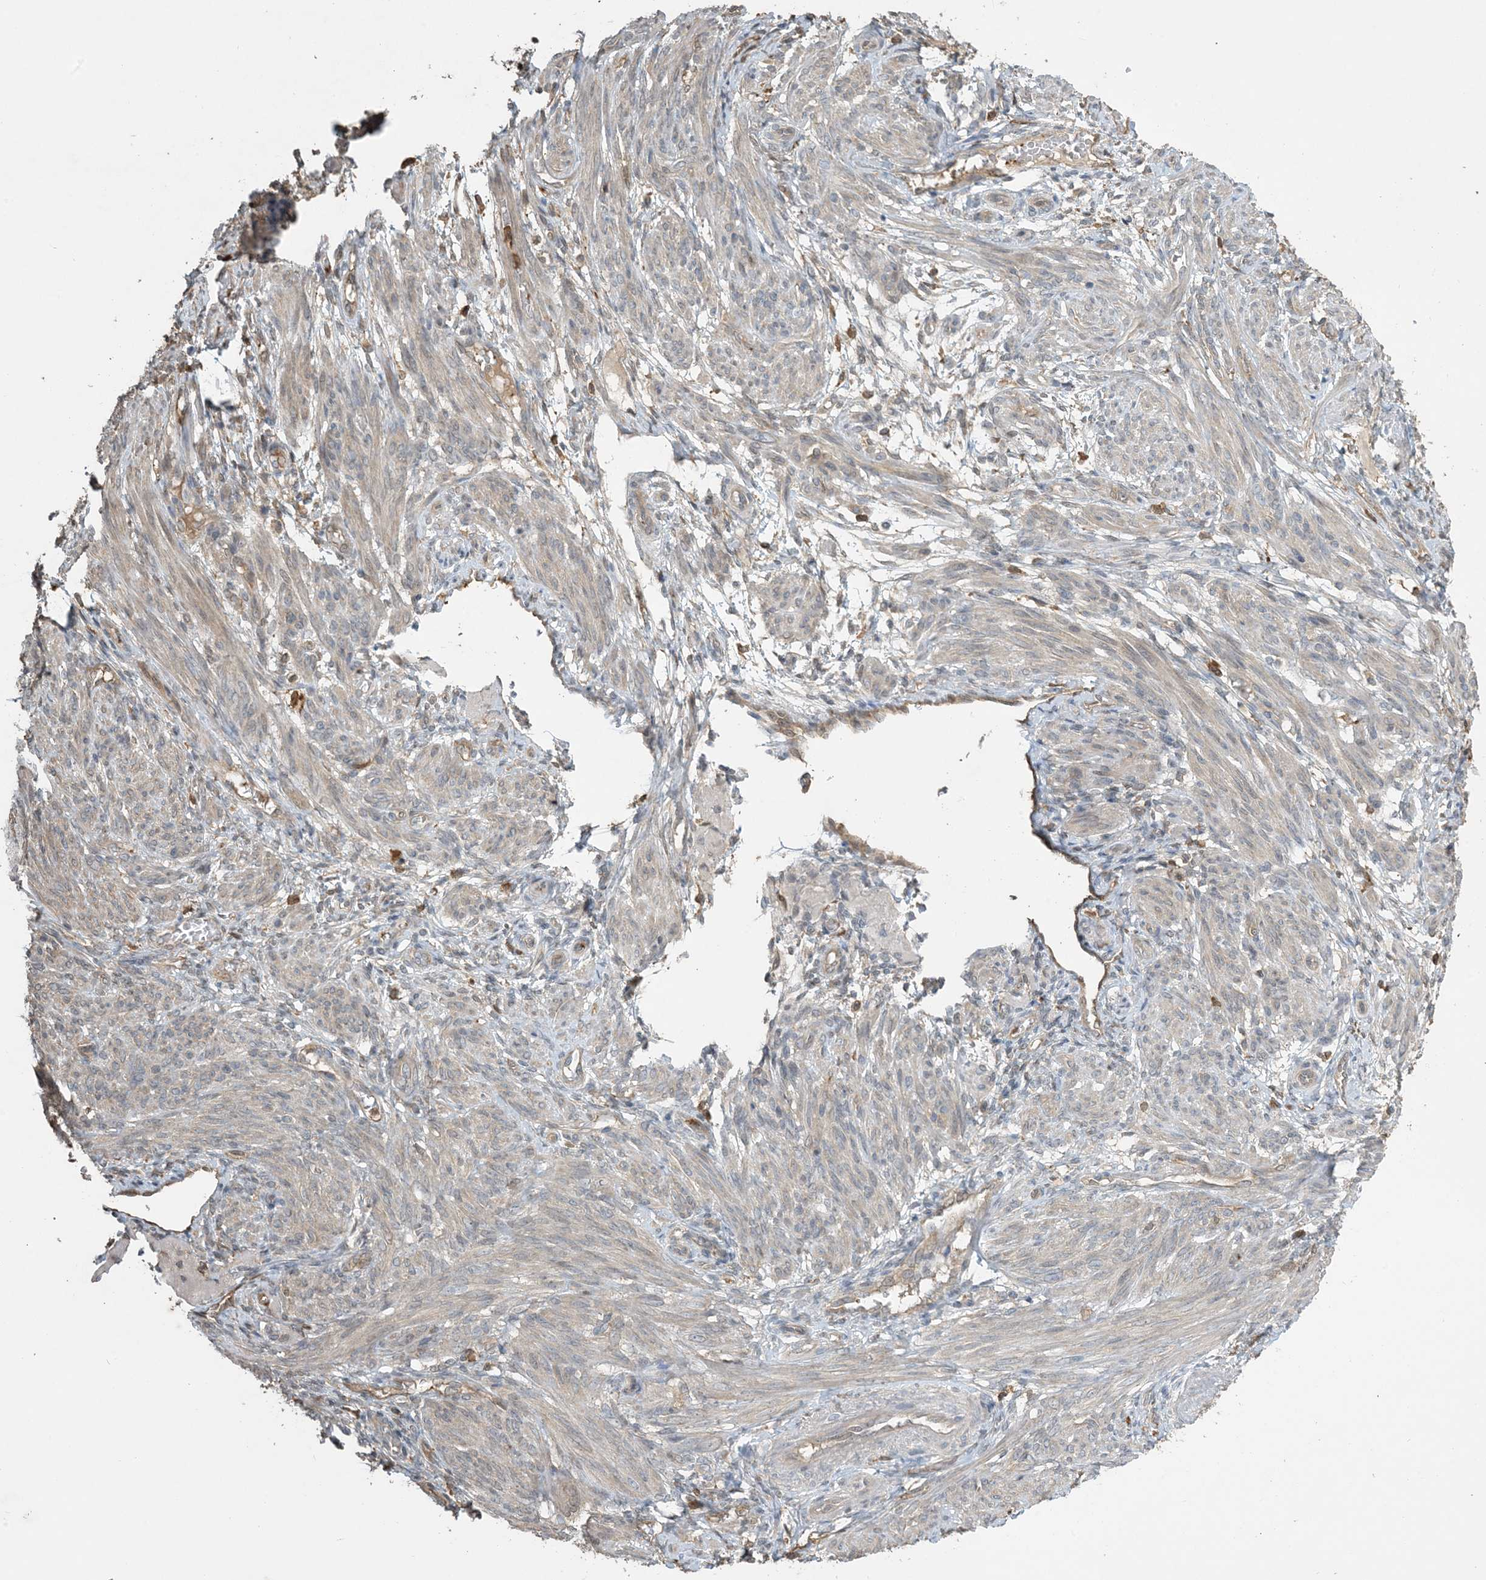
{"staining": {"intensity": "weak", "quantity": "<25%", "location": "cytoplasmic/membranous"}, "tissue": "smooth muscle", "cell_type": "Smooth muscle cells", "image_type": "normal", "snomed": [{"axis": "morphology", "description": "Normal tissue, NOS"}, {"axis": "topography", "description": "Smooth muscle"}], "caption": "Immunohistochemical staining of unremarkable human smooth muscle reveals no significant expression in smooth muscle cells. (DAB (3,3'-diaminobenzidine) immunohistochemistry (IHC) visualized using brightfield microscopy, high magnification).", "gene": "TMSB4X", "patient": {"sex": "female", "age": 39}}